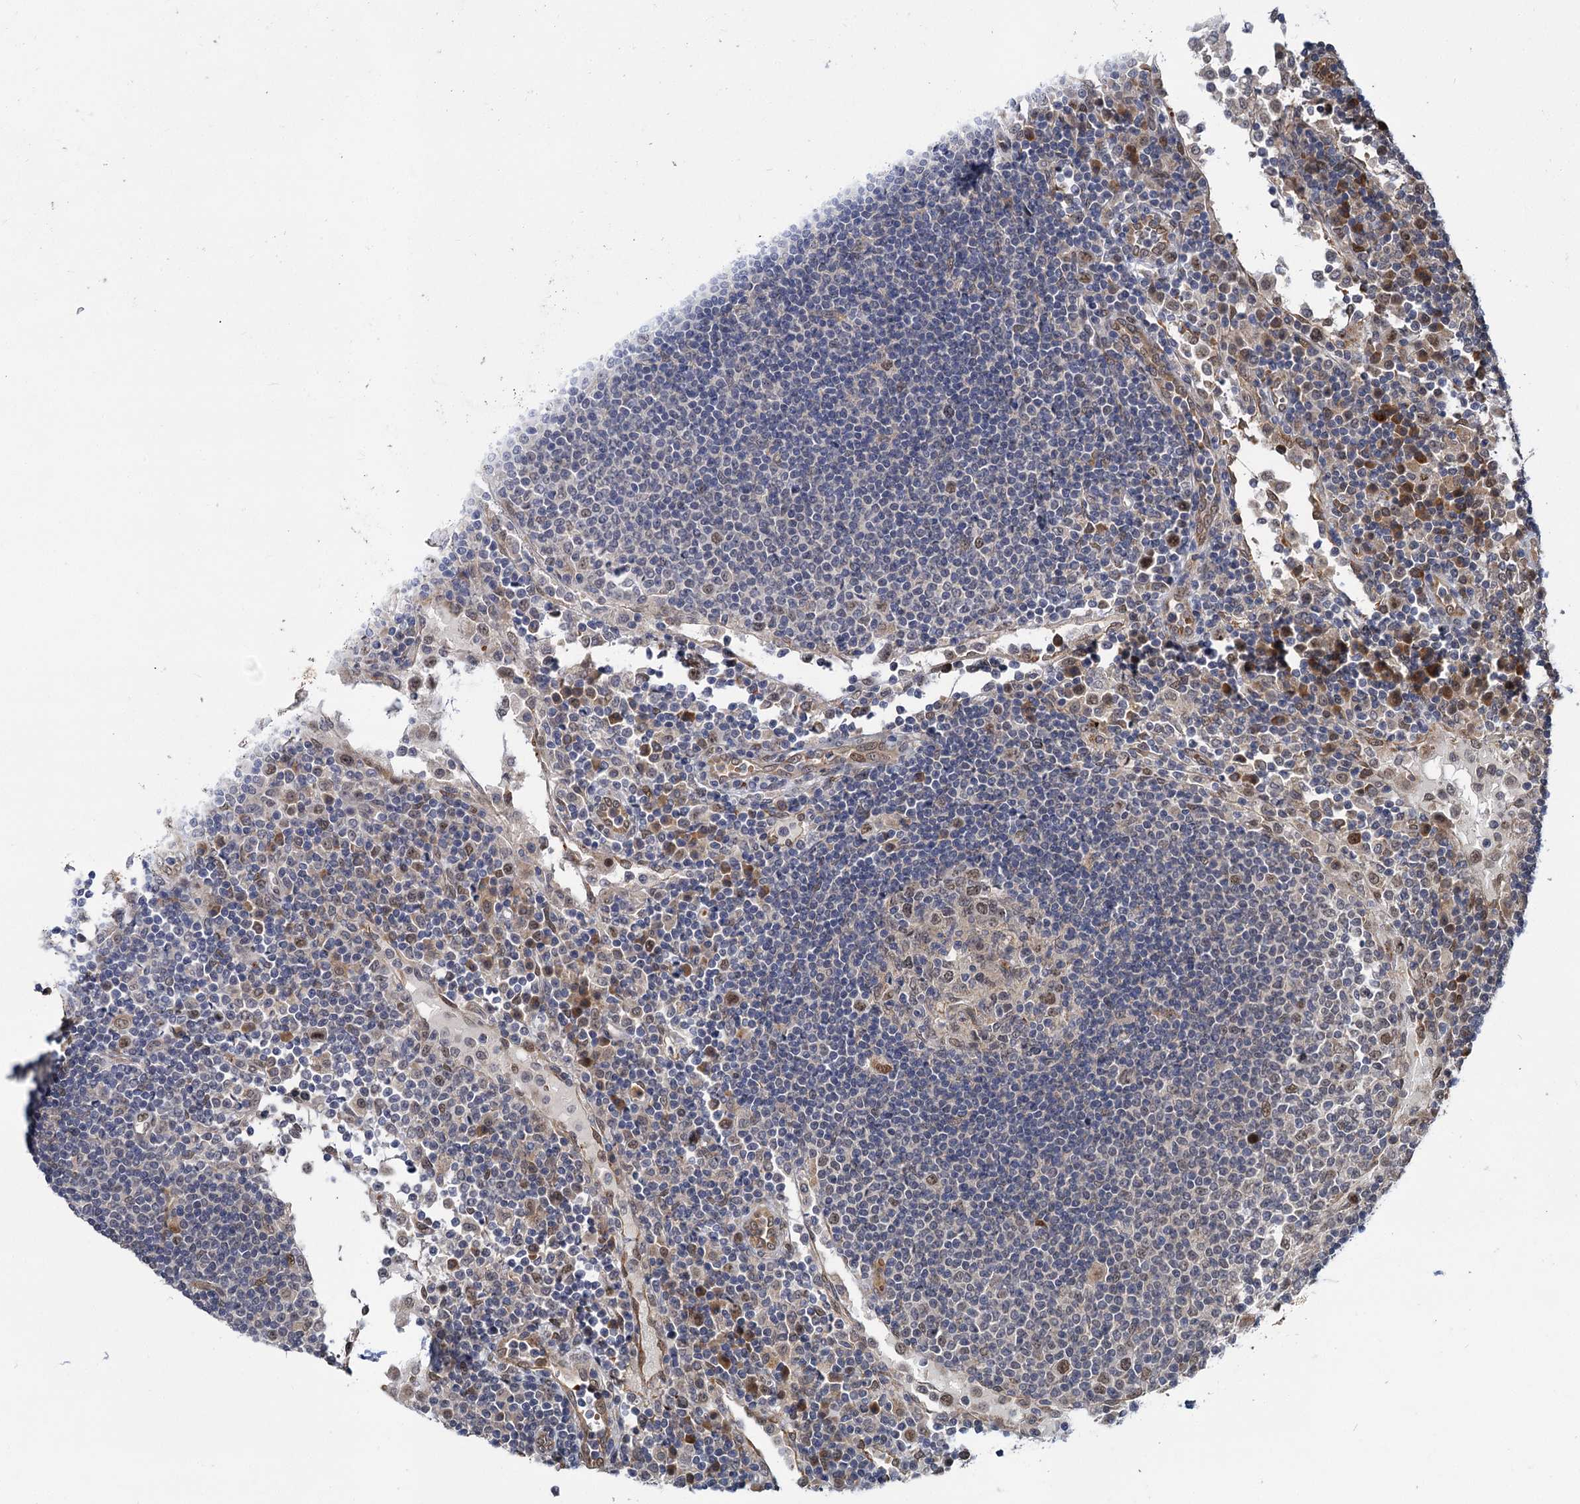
{"staining": {"intensity": "moderate", "quantity": "<25%", "location": "nuclear"}, "tissue": "lymph node", "cell_type": "Germinal center cells", "image_type": "normal", "snomed": [{"axis": "morphology", "description": "Normal tissue, NOS"}, {"axis": "topography", "description": "Lymph node"}], "caption": "High-magnification brightfield microscopy of unremarkable lymph node stained with DAB (brown) and counterstained with hematoxylin (blue). germinal center cells exhibit moderate nuclear staining is seen in about<25% of cells. (DAB IHC, brown staining for protein, blue staining for nuclei).", "gene": "APBA2", "patient": {"sex": "female", "age": 53}}